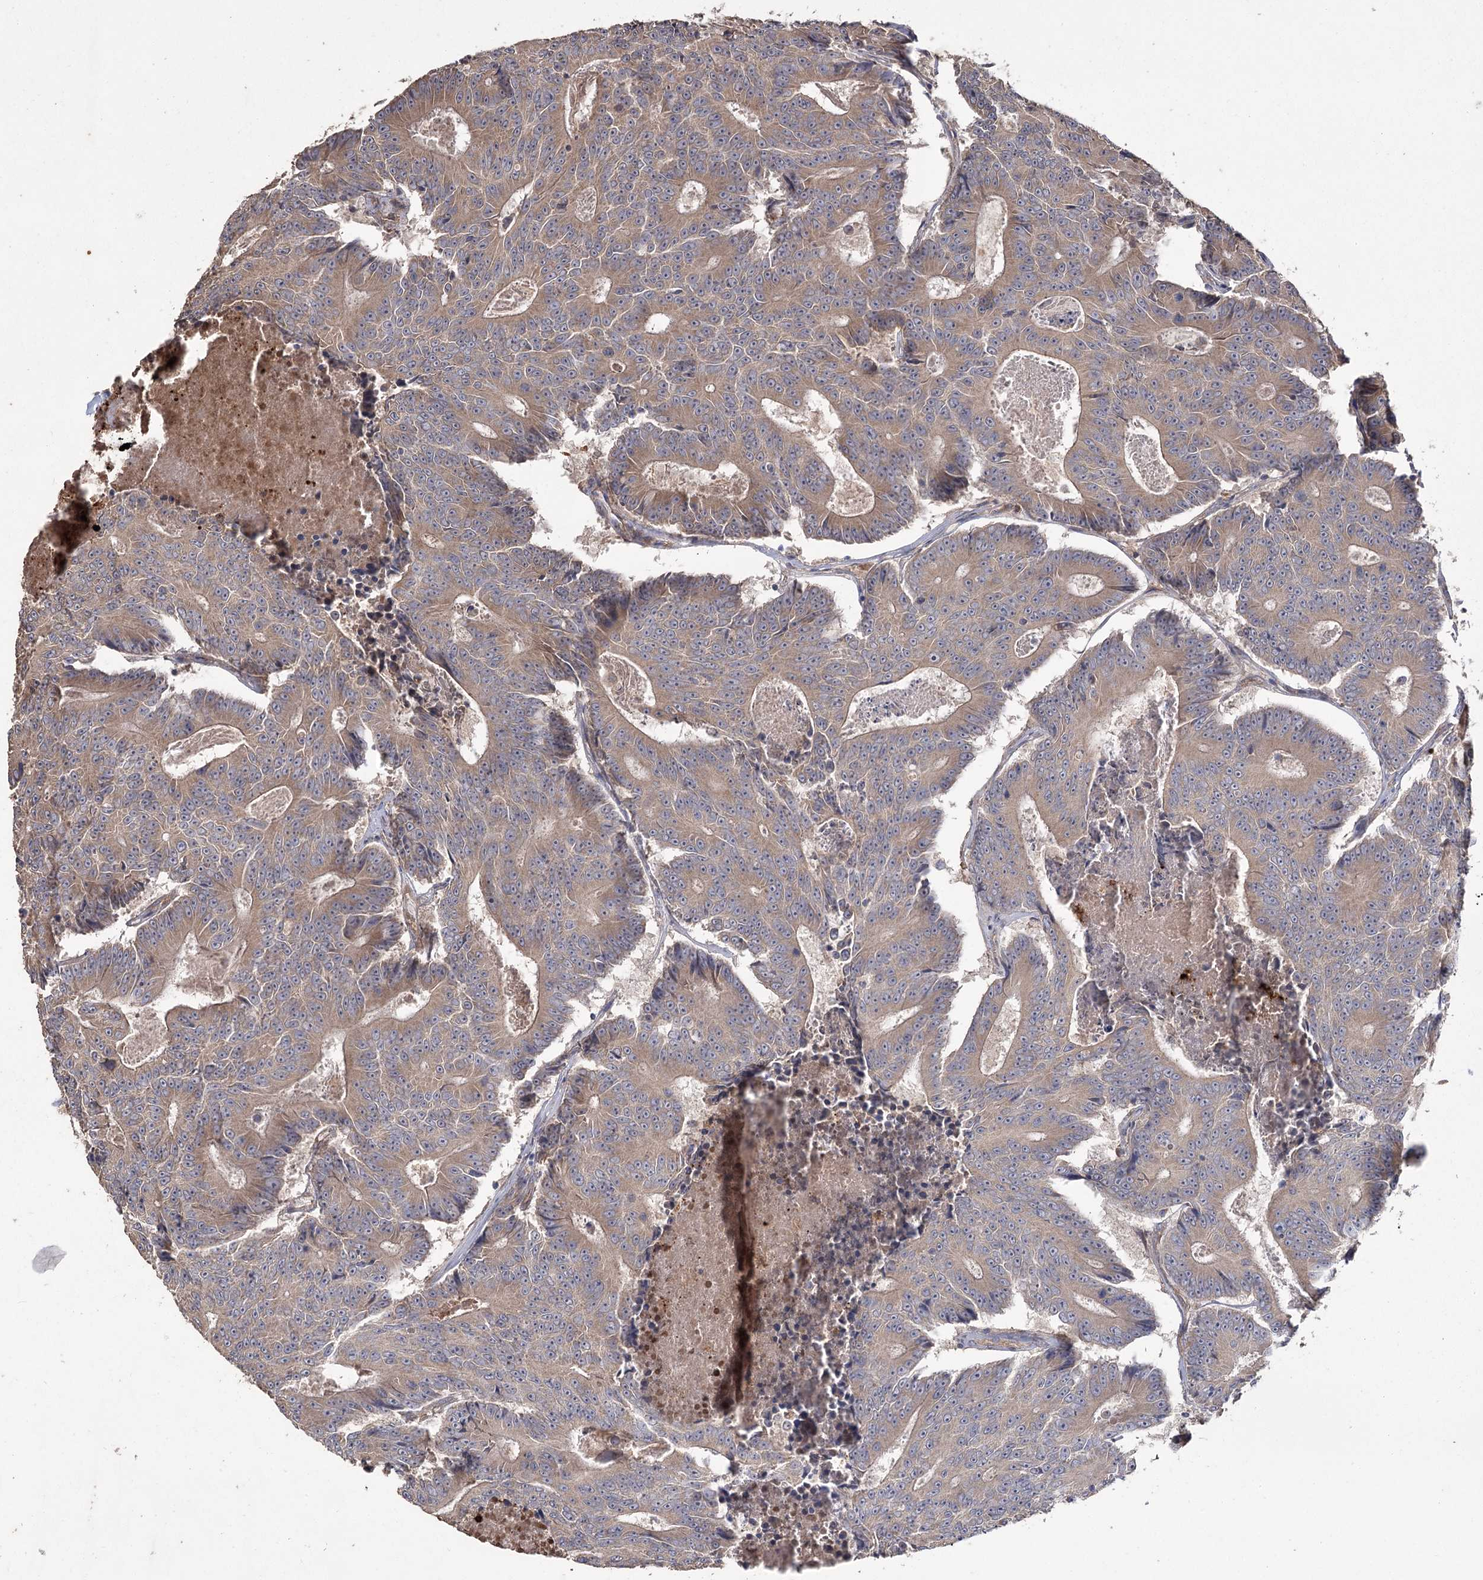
{"staining": {"intensity": "weak", "quantity": "25%-75%", "location": "cytoplasmic/membranous"}, "tissue": "colorectal cancer", "cell_type": "Tumor cells", "image_type": "cancer", "snomed": [{"axis": "morphology", "description": "Adenocarcinoma, NOS"}, {"axis": "topography", "description": "Colon"}], "caption": "A photomicrograph of colorectal cancer (adenocarcinoma) stained for a protein displays weak cytoplasmic/membranous brown staining in tumor cells.", "gene": "RIN2", "patient": {"sex": "male", "age": 83}}